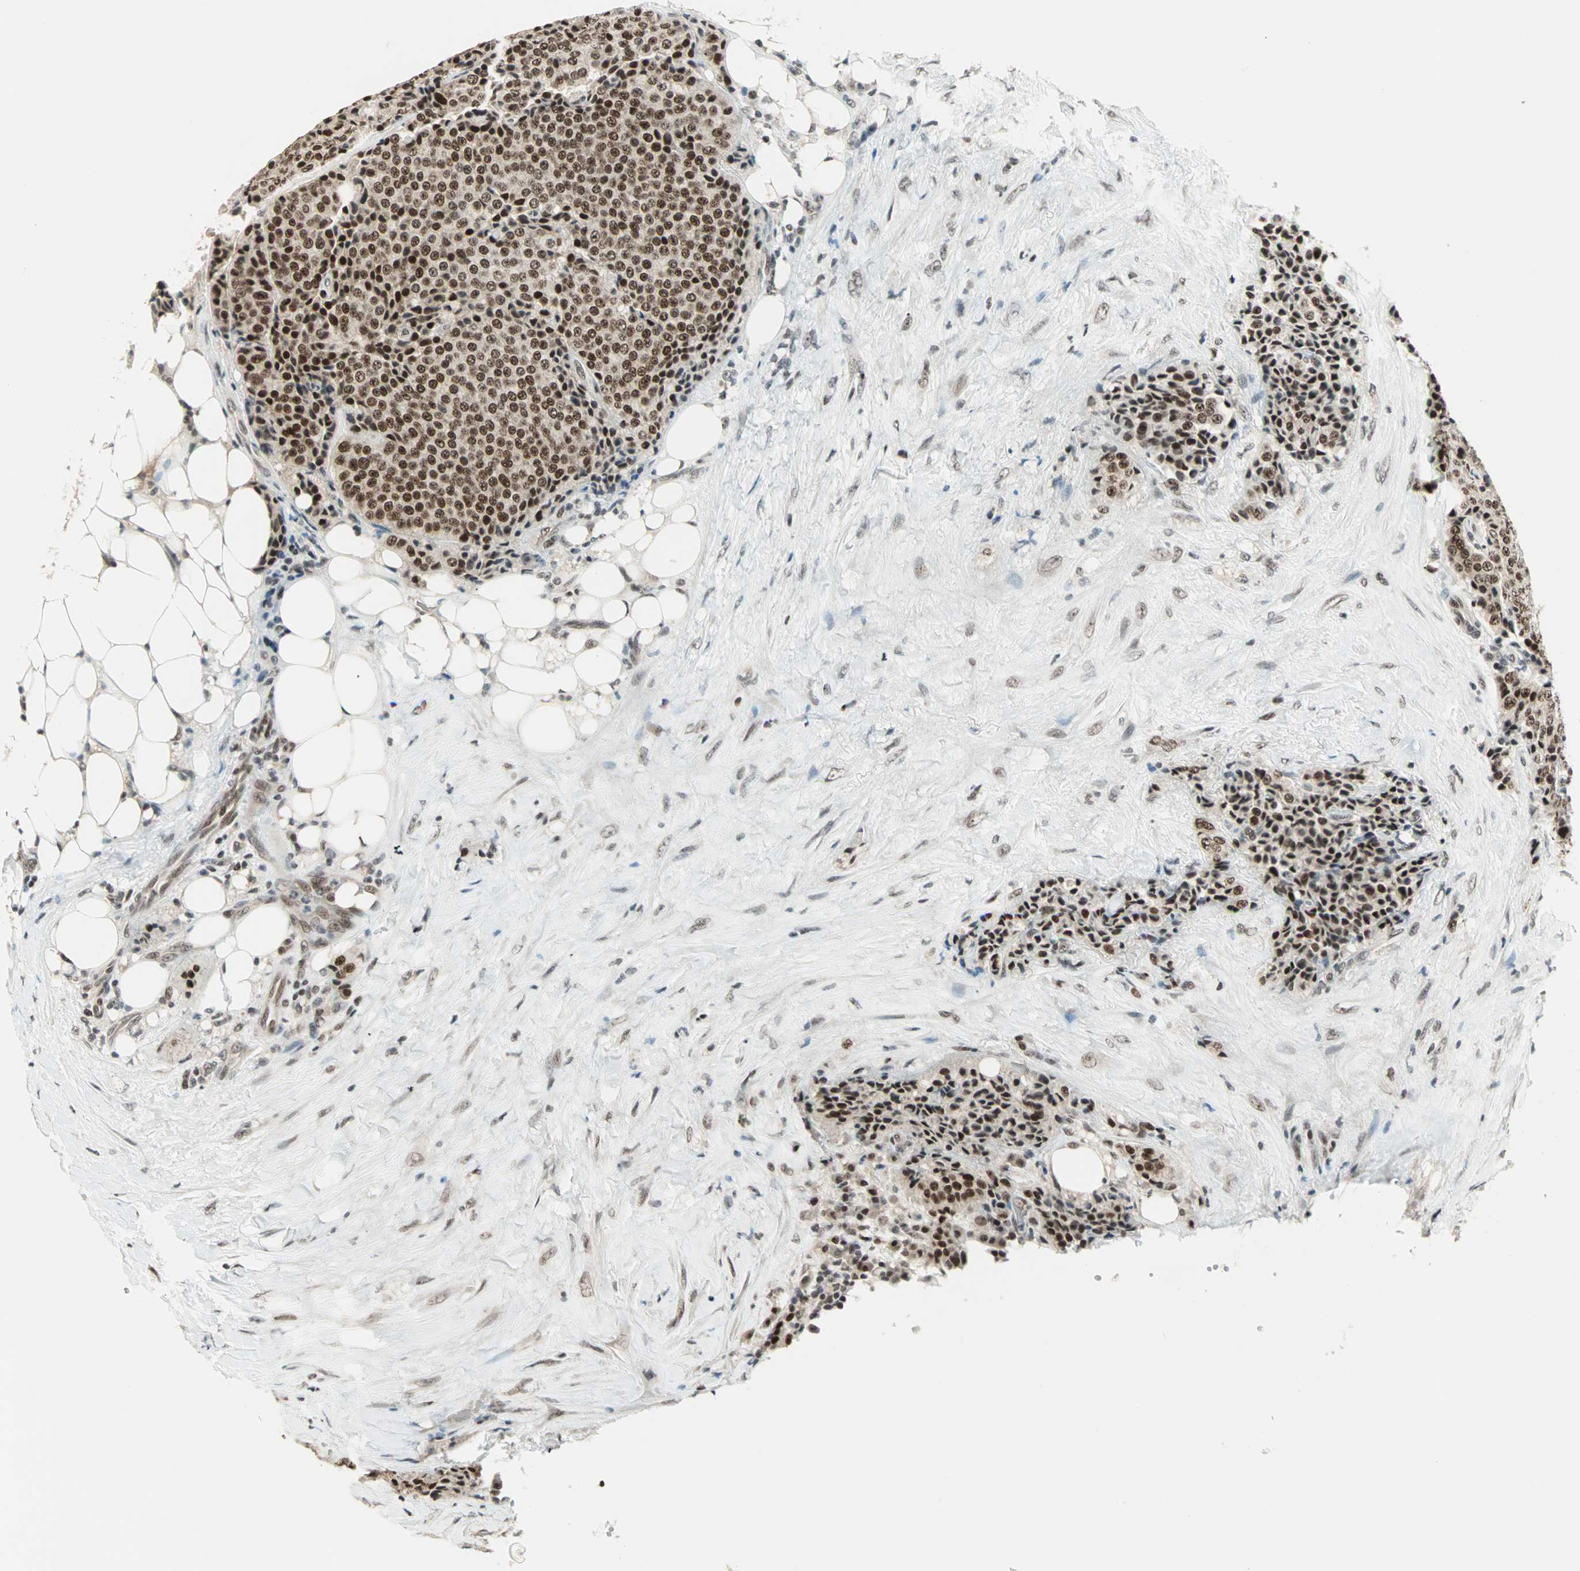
{"staining": {"intensity": "strong", "quantity": ">75%", "location": "nuclear"}, "tissue": "carcinoid", "cell_type": "Tumor cells", "image_type": "cancer", "snomed": [{"axis": "morphology", "description": "Carcinoid, malignant, NOS"}, {"axis": "topography", "description": "Colon"}], "caption": "This is a histology image of immunohistochemistry (IHC) staining of malignant carcinoid, which shows strong expression in the nuclear of tumor cells.", "gene": "MDC1", "patient": {"sex": "female", "age": 61}}